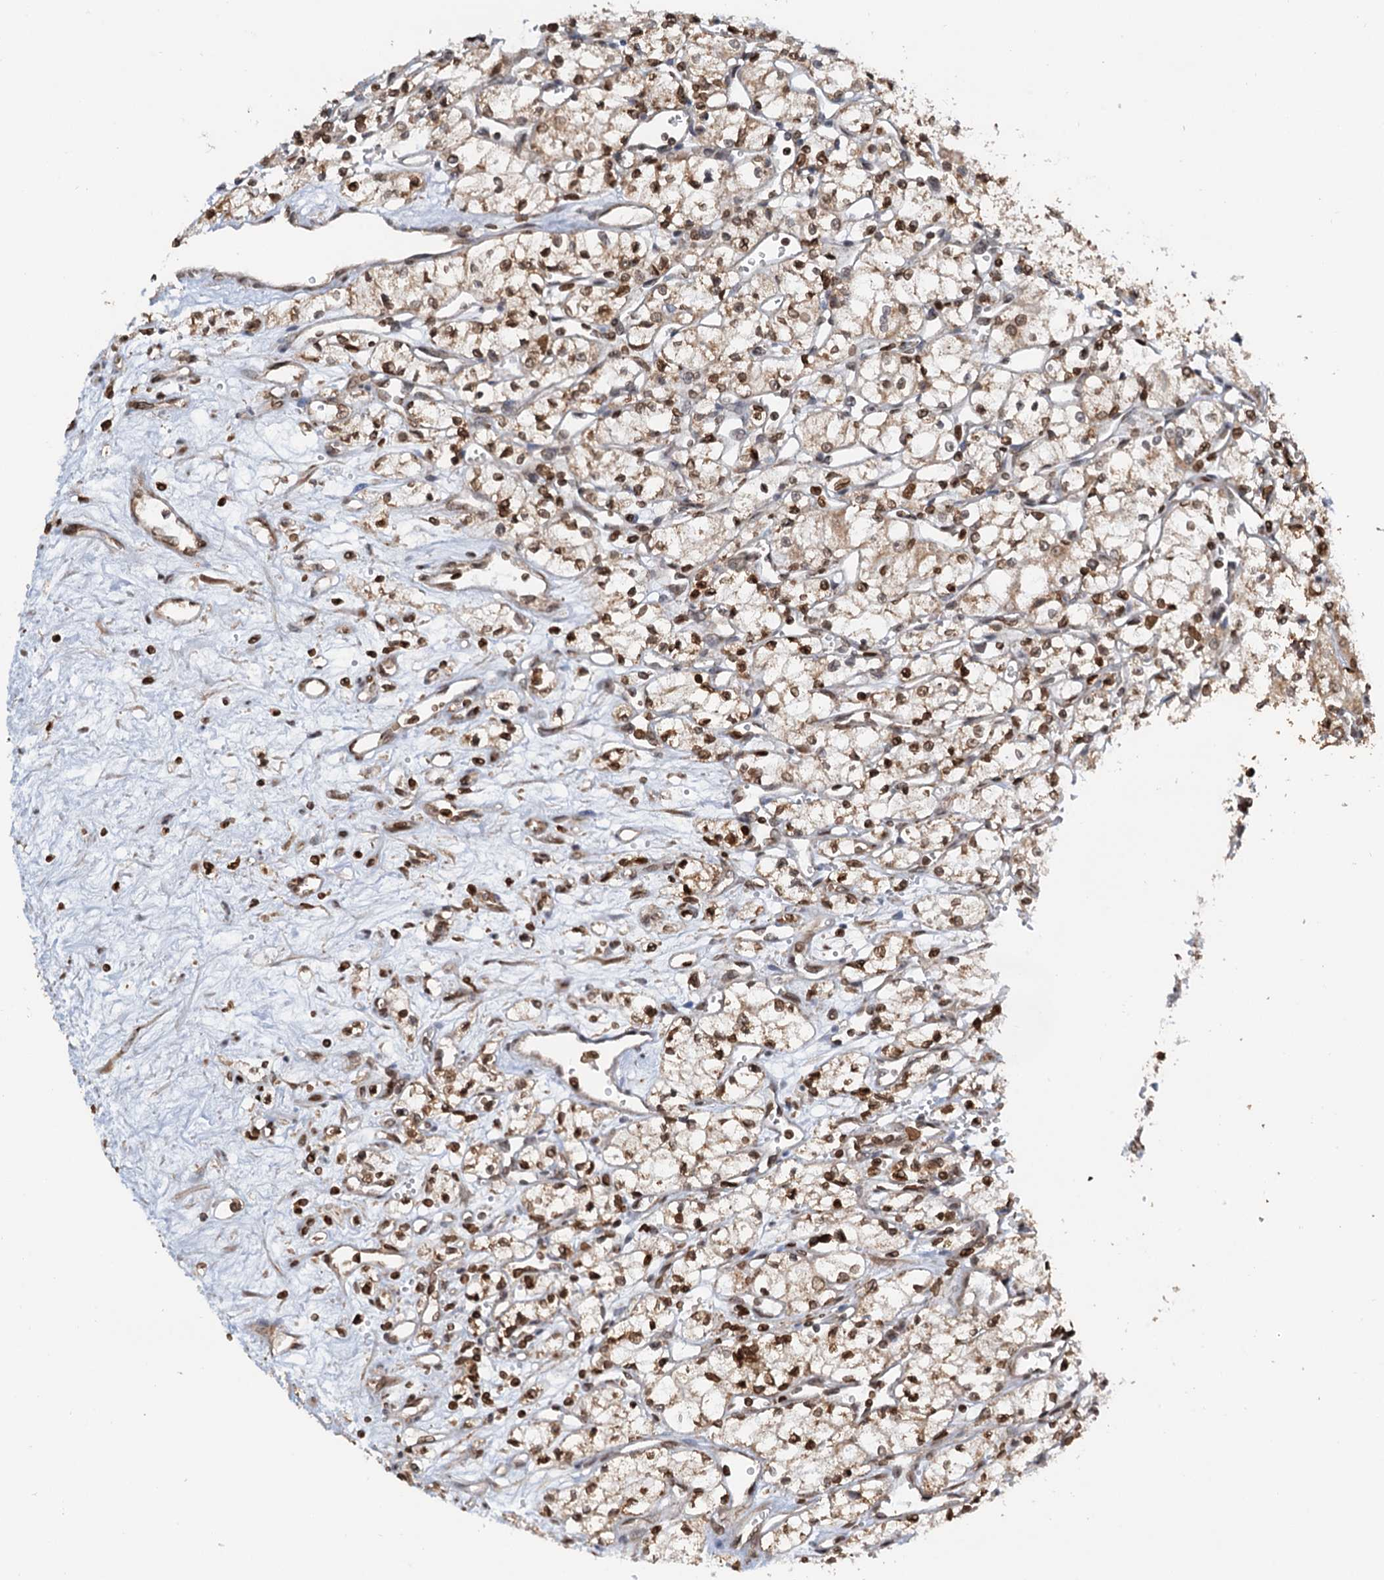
{"staining": {"intensity": "moderate", "quantity": ">75%", "location": "cytoplasmic/membranous,nuclear"}, "tissue": "renal cancer", "cell_type": "Tumor cells", "image_type": "cancer", "snomed": [{"axis": "morphology", "description": "Adenocarcinoma, NOS"}, {"axis": "topography", "description": "Kidney"}], "caption": "A brown stain highlights moderate cytoplasmic/membranous and nuclear positivity of a protein in human renal adenocarcinoma tumor cells. Nuclei are stained in blue.", "gene": "ZC3H13", "patient": {"sex": "male", "age": 59}}